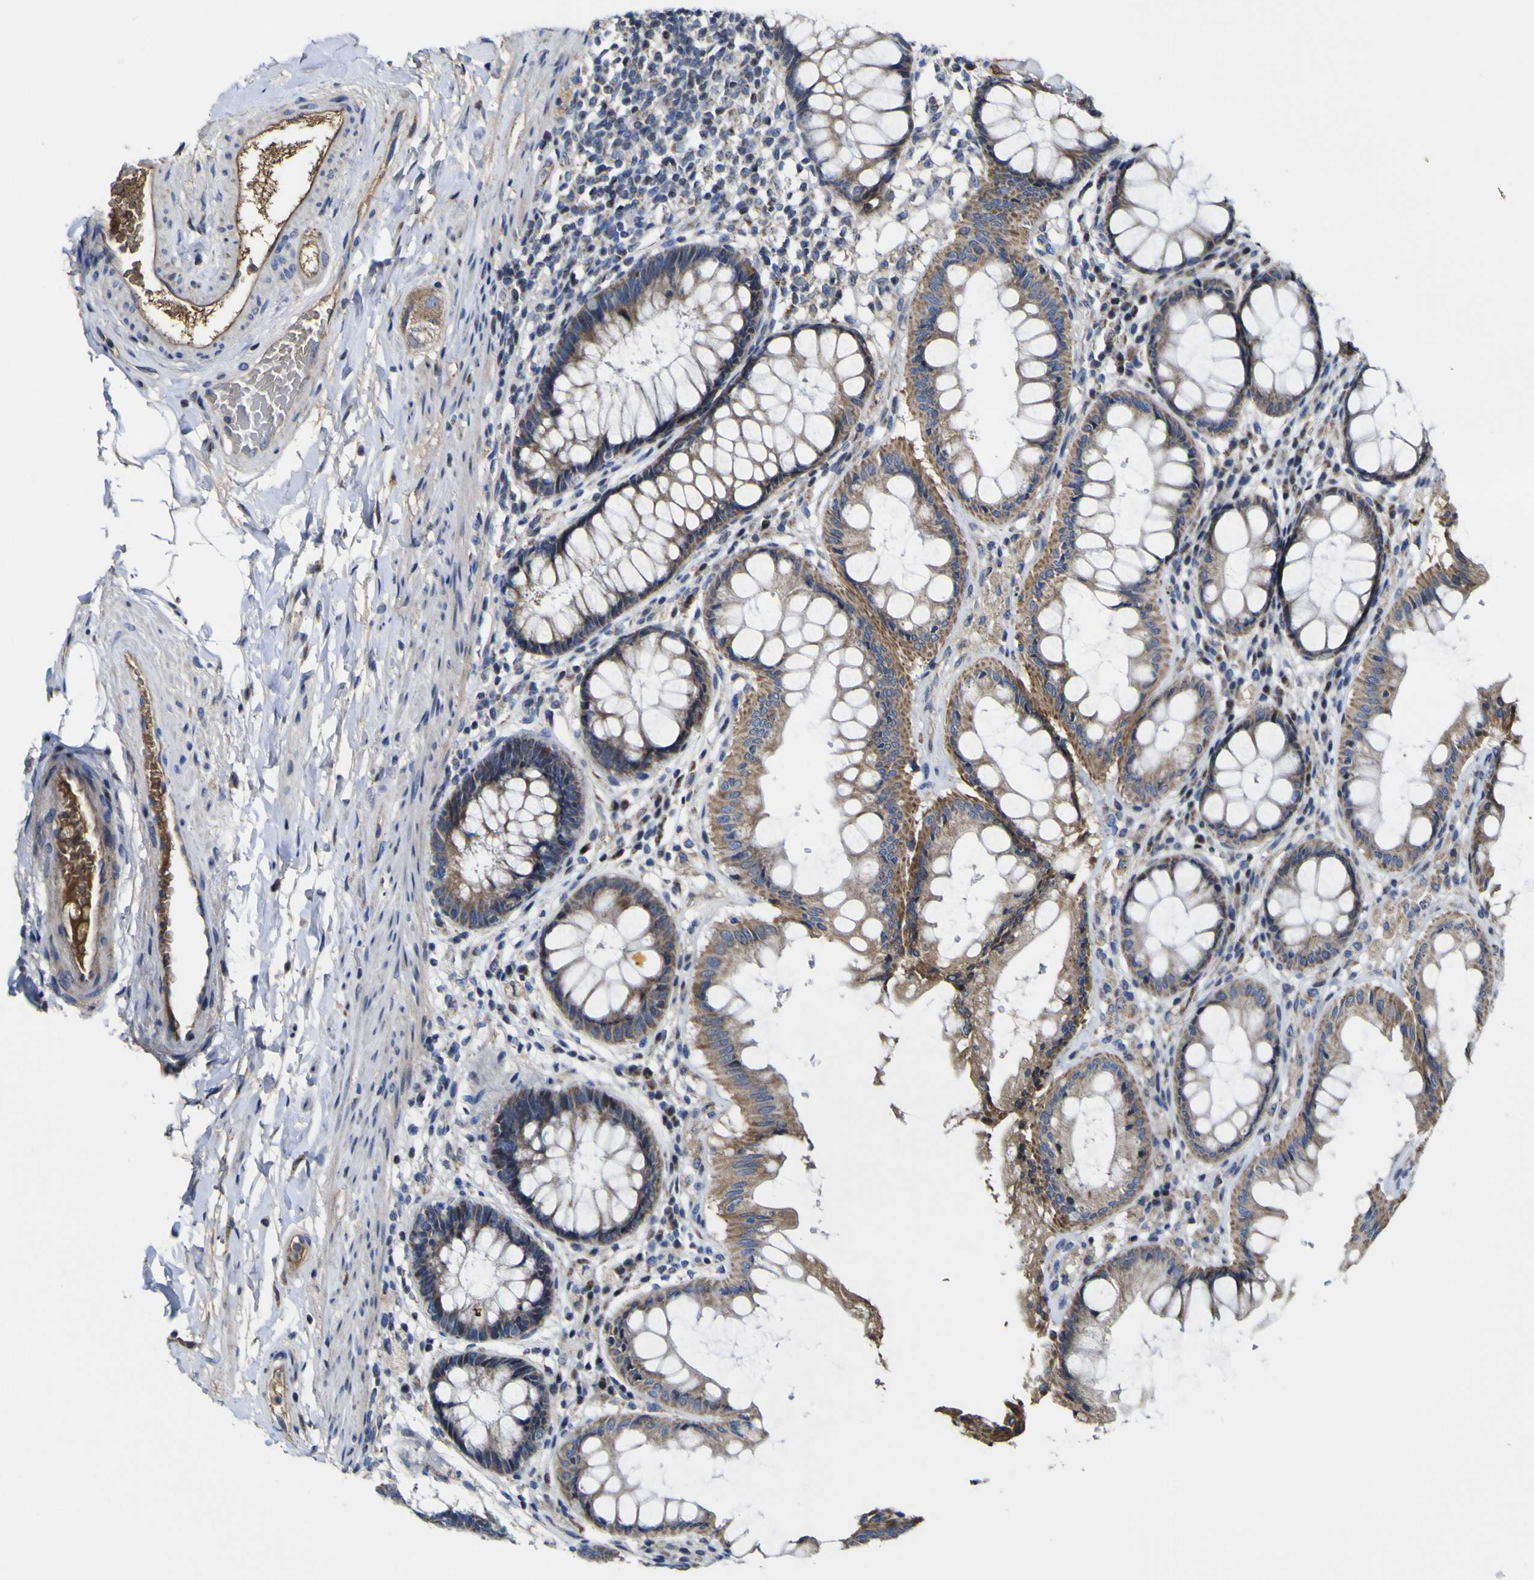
{"staining": {"intensity": "moderate", "quantity": ">75%", "location": "cytoplasmic/membranous"}, "tissue": "rectum", "cell_type": "Glandular cells", "image_type": "normal", "snomed": [{"axis": "morphology", "description": "Normal tissue, NOS"}, {"axis": "topography", "description": "Rectum"}], "caption": "High-magnification brightfield microscopy of benign rectum stained with DAB (3,3'-diaminobenzidine) (brown) and counterstained with hematoxylin (blue). glandular cells exhibit moderate cytoplasmic/membranous staining is appreciated in about>75% of cells. (Stains: DAB (3,3'-diaminobenzidine) in brown, nuclei in blue, Microscopy: brightfield microscopy at high magnification).", "gene": "CCDC90B", "patient": {"sex": "female", "age": 46}}